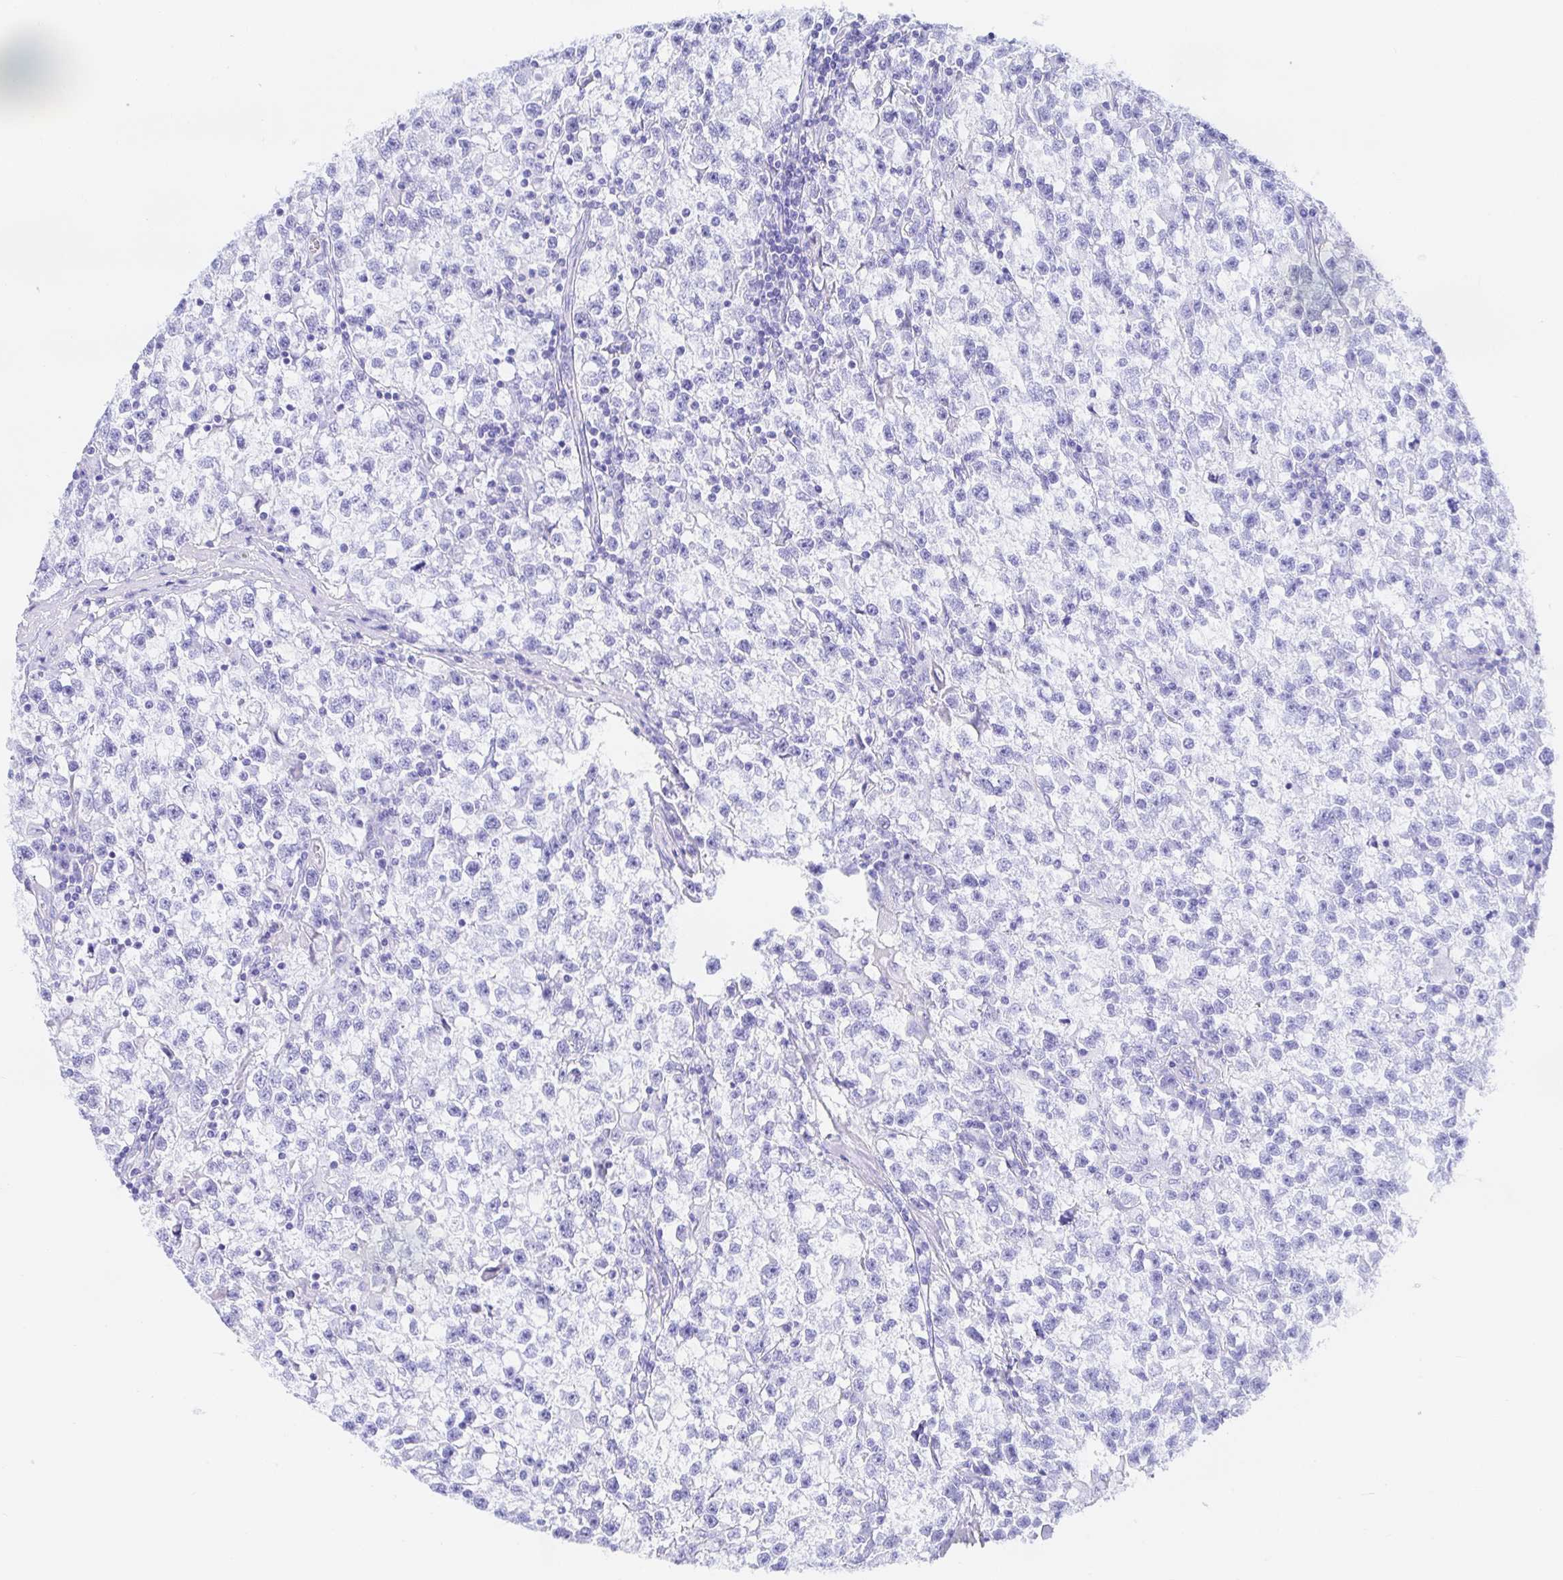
{"staining": {"intensity": "negative", "quantity": "none", "location": "none"}, "tissue": "testis cancer", "cell_type": "Tumor cells", "image_type": "cancer", "snomed": [{"axis": "morphology", "description": "Seminoma, NOS"}, {"axis": "topography", "description": "Testis"}], "caption": "This is an immunohistochemistry (IHC) photomicrograph of seminoma (testis). There is no positivity in tumor cells.", "gene": "EZHIP", "patient": {"sex": "male", "age": 31}}